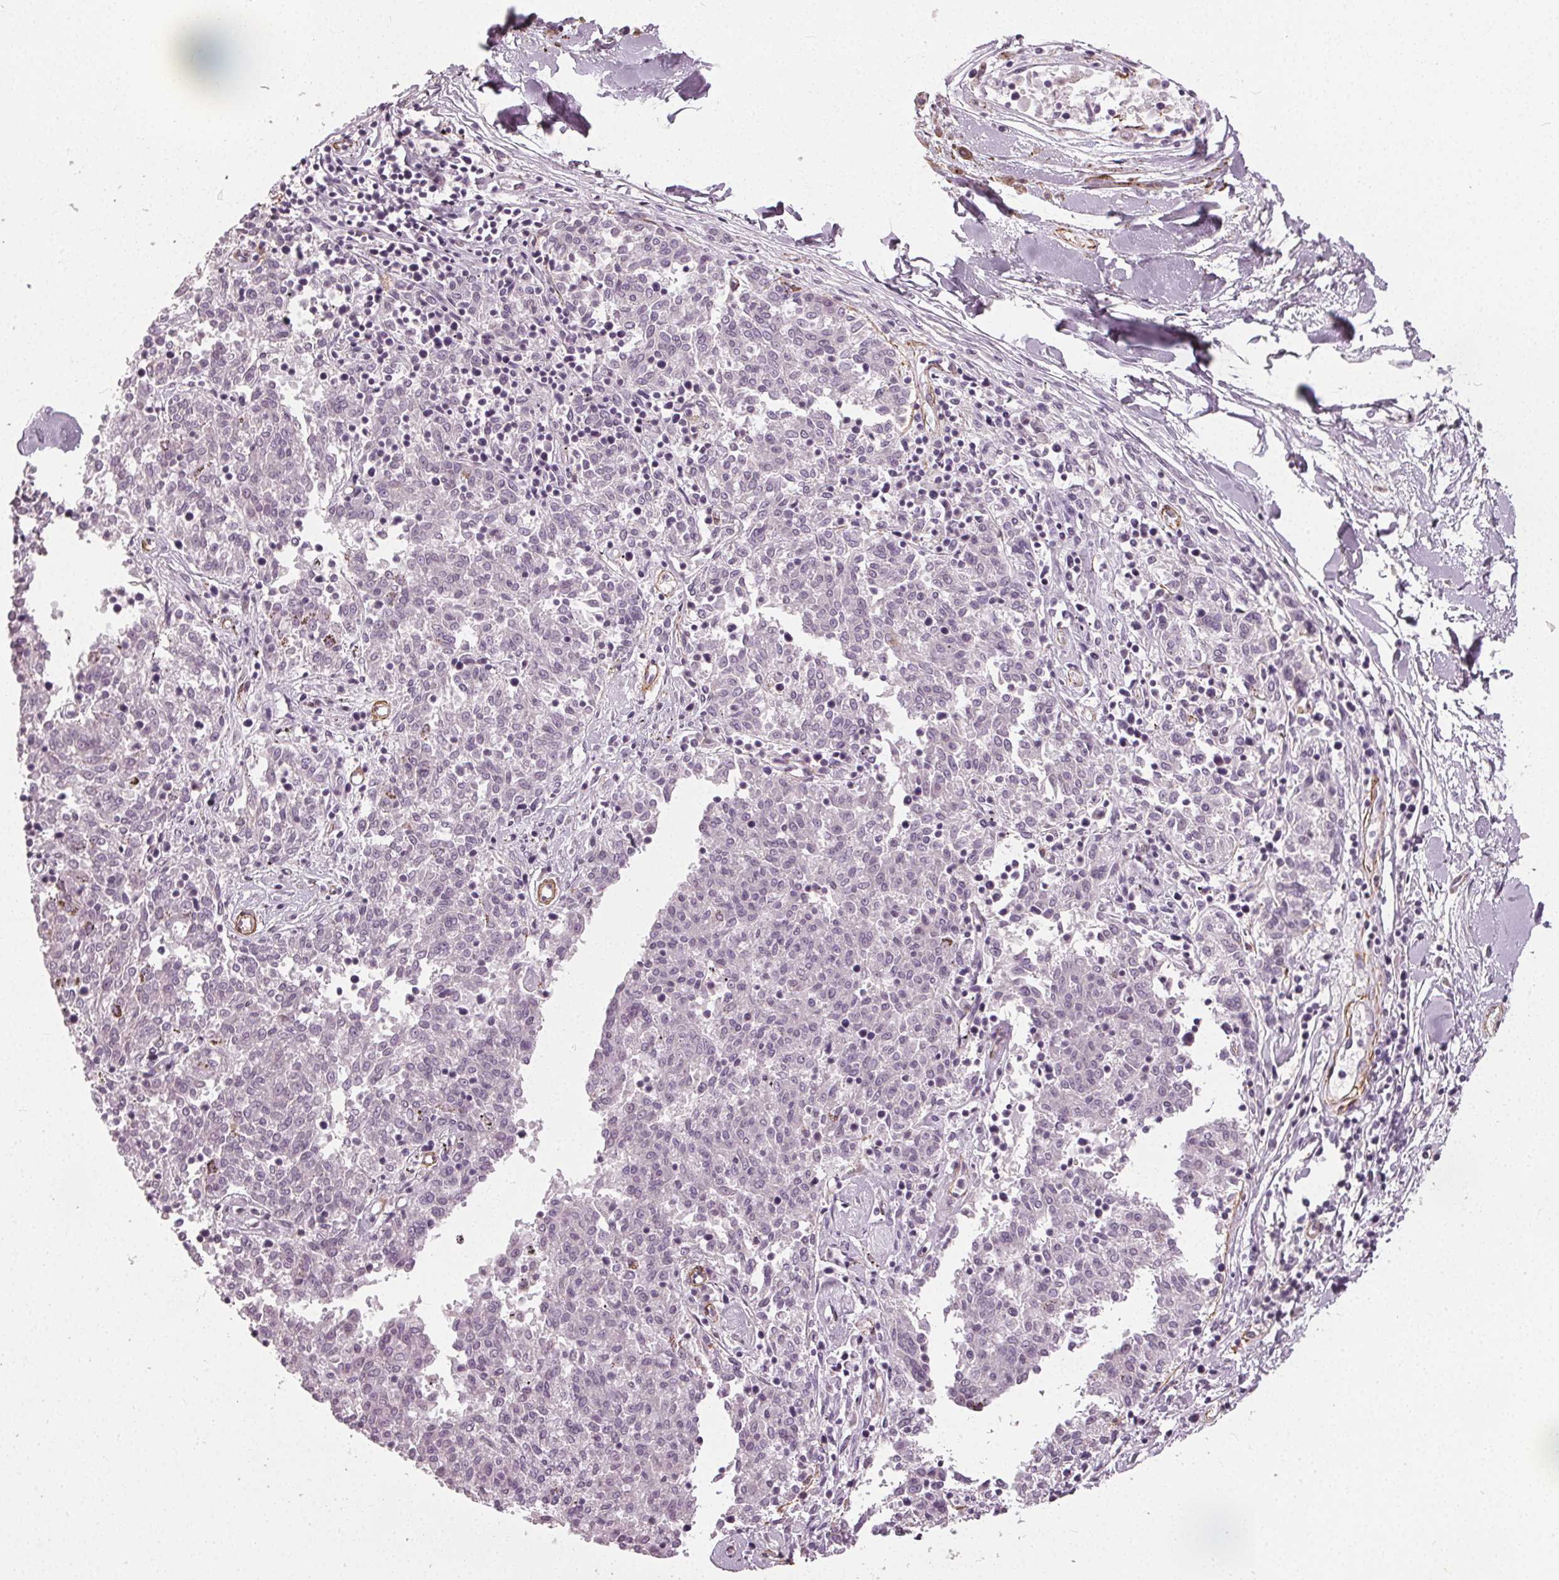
{"staining": {"intensity": "negative", "quantity": "none", "location": "none"}, "tissue": "melanoma", "cell_type": "Tumor cells", "image_type": "cancer", "snomed": [{"axis": "morphology", "description": "Malignant melanoma, NOS"}, {"axis": "topography", "description": "Skin"}], "caption": "IHC photomicrograph of neoplastic tissue: human melanoma stained with DAB shows no significant protein expression in tumor cells.", "gene": "PKP1", "patient": {"sex": "female", "age": 72}}